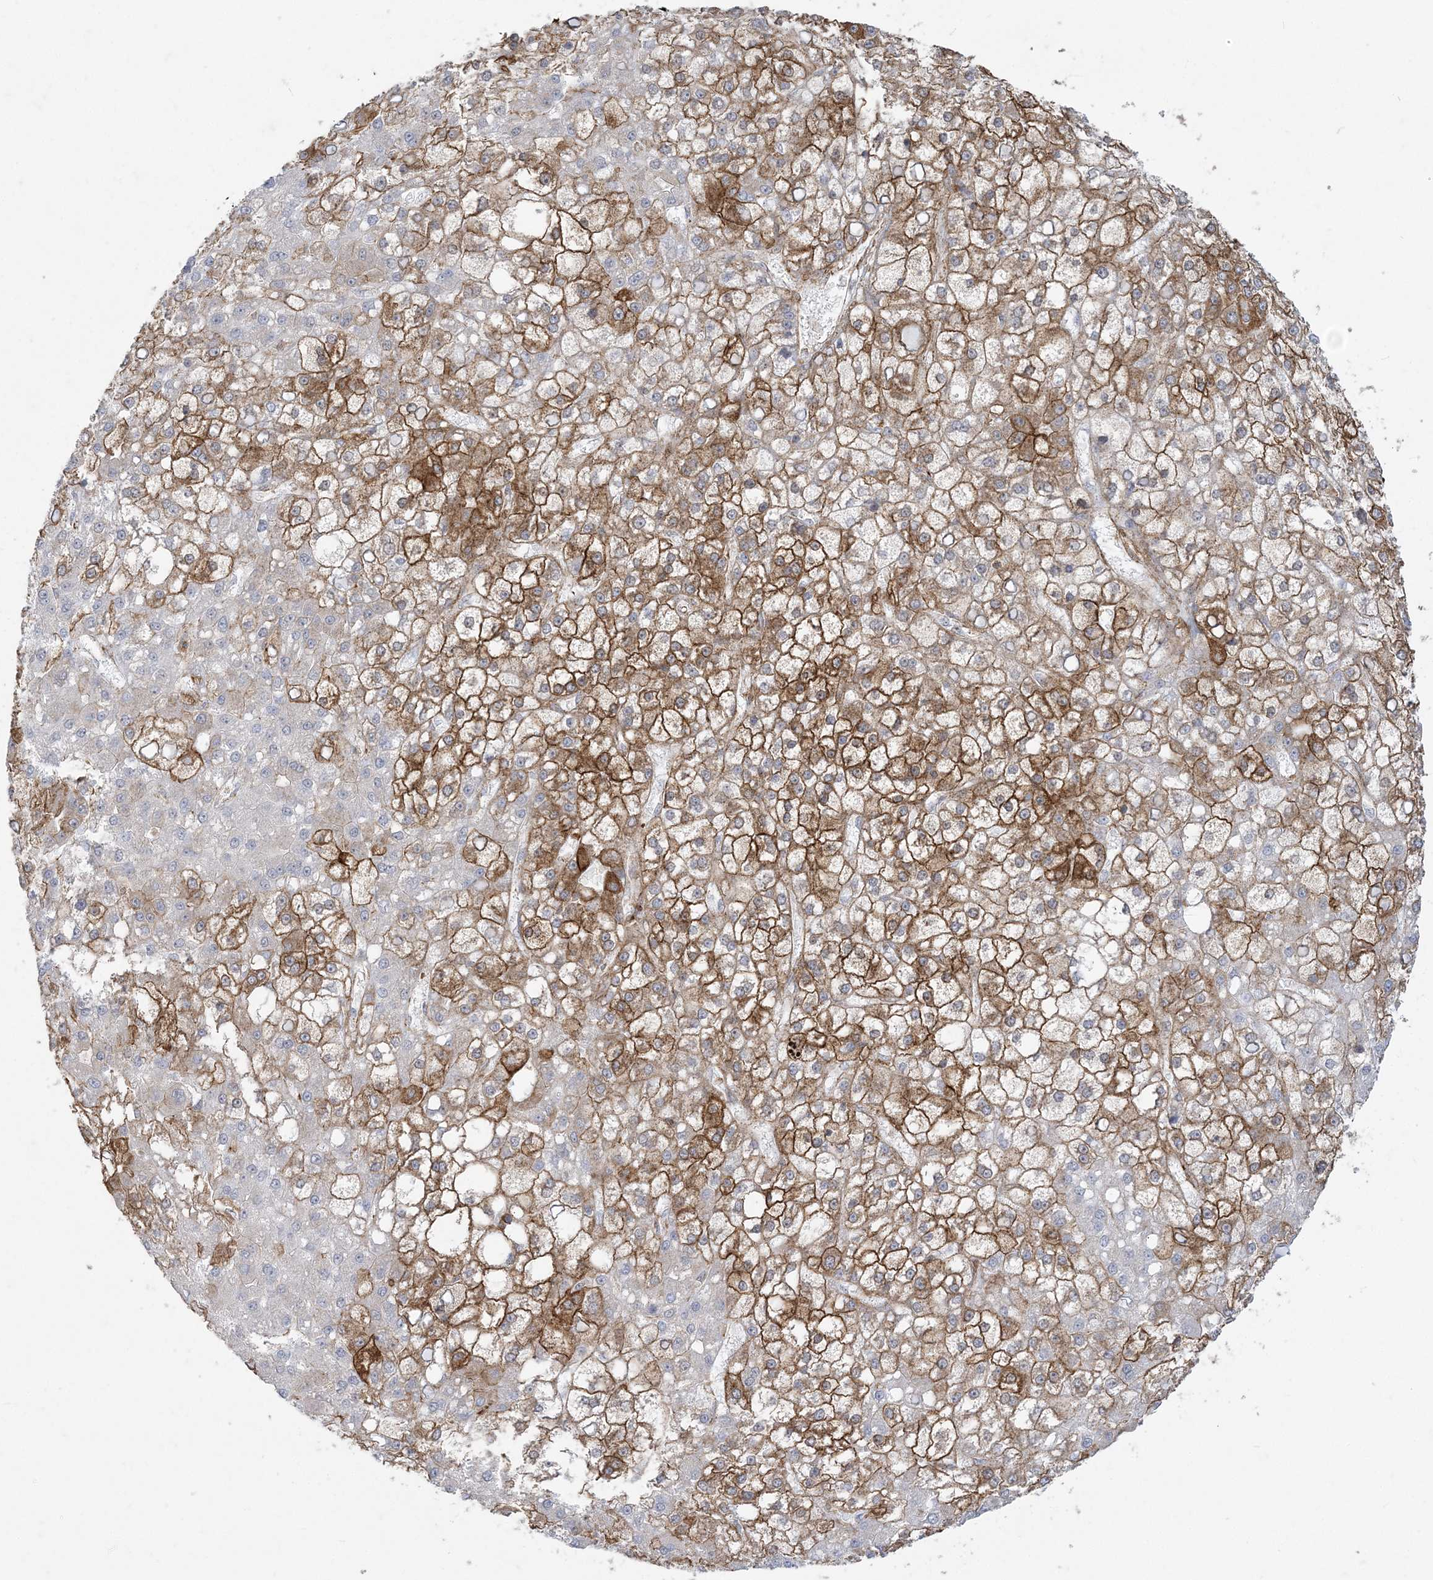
{"staining": {"intensity": "moderate", "quantity": "25%-75%", "location": "cytoplasmic/membranous"}, "tissue": "liver cancer", "cell_type": "Tumor cells", "image_type": "cancer", "snomed": [{"axis": "morphology", "description": "Carcinoma, Hepatocellular, NOS"}, {"axis": "topography", "description": "Liver"}], "caption": "Liver cancer stained with IHC shows moderate cytoplasmic/membranous expression in about 25%-75% of tumor cells.", "gene": "DERL3", "patient": {"sex": "male", "age": 67}}